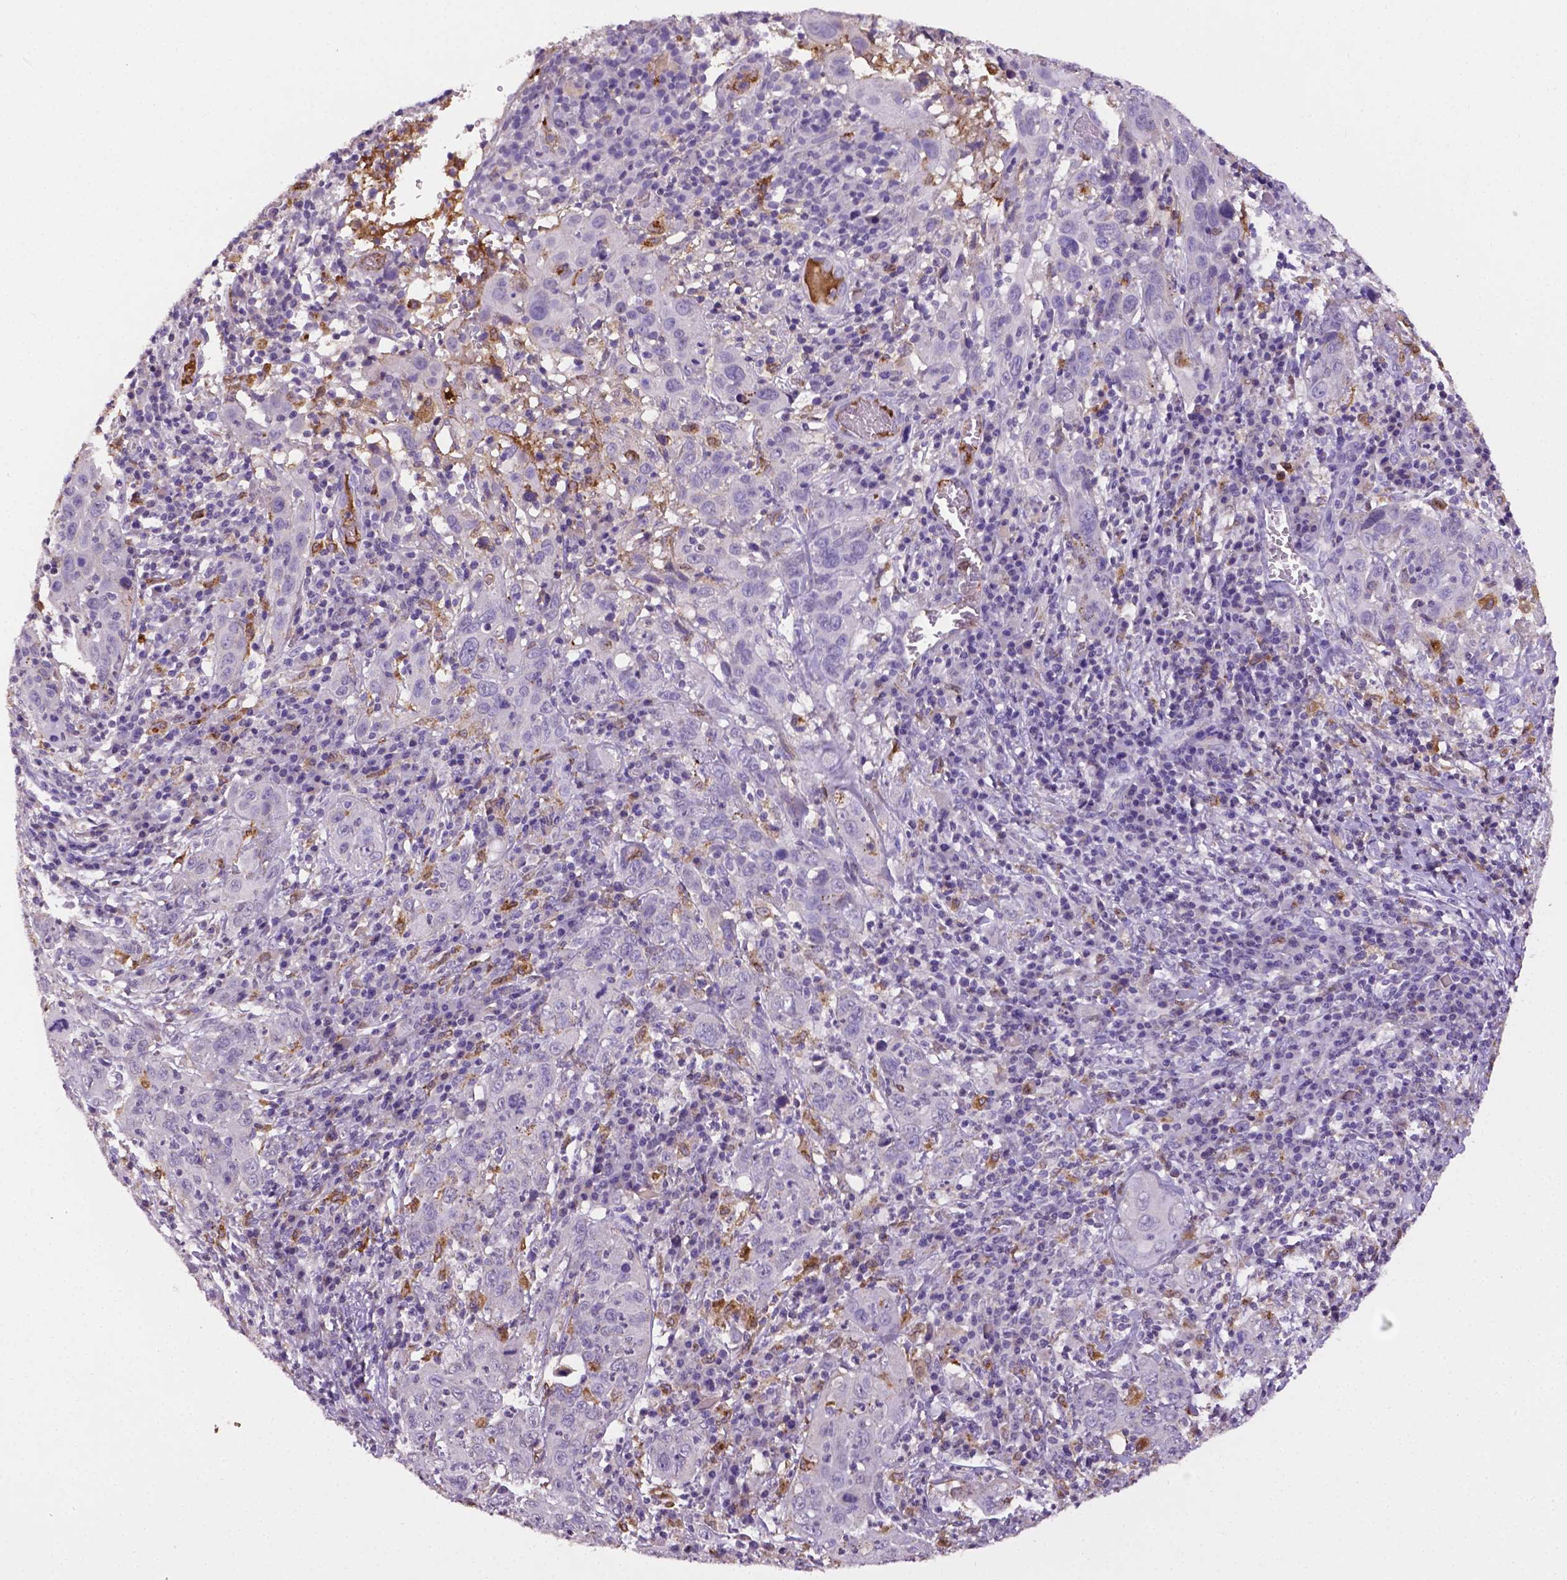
{"staining": {"intensity": "negative", "quantity": "none", "location": "none"}, "tissue": "cervical cancer", "cell_type": "Tumor cells", "image_type": "cancer", "snomed": [{"axis": "morphology", "description": "Squamous cell carcinoma, NOS"}, {"axis": "topography", "description": "Cervix"}], "caption": "An IHC histopathology image of squamous cell carcinoma (cervical) is shown. There is no staining in tumor cells of squamous cell carcinoma (cervical).", "gene": "APOE", "patient": {"sex": "female", "age": 46}}